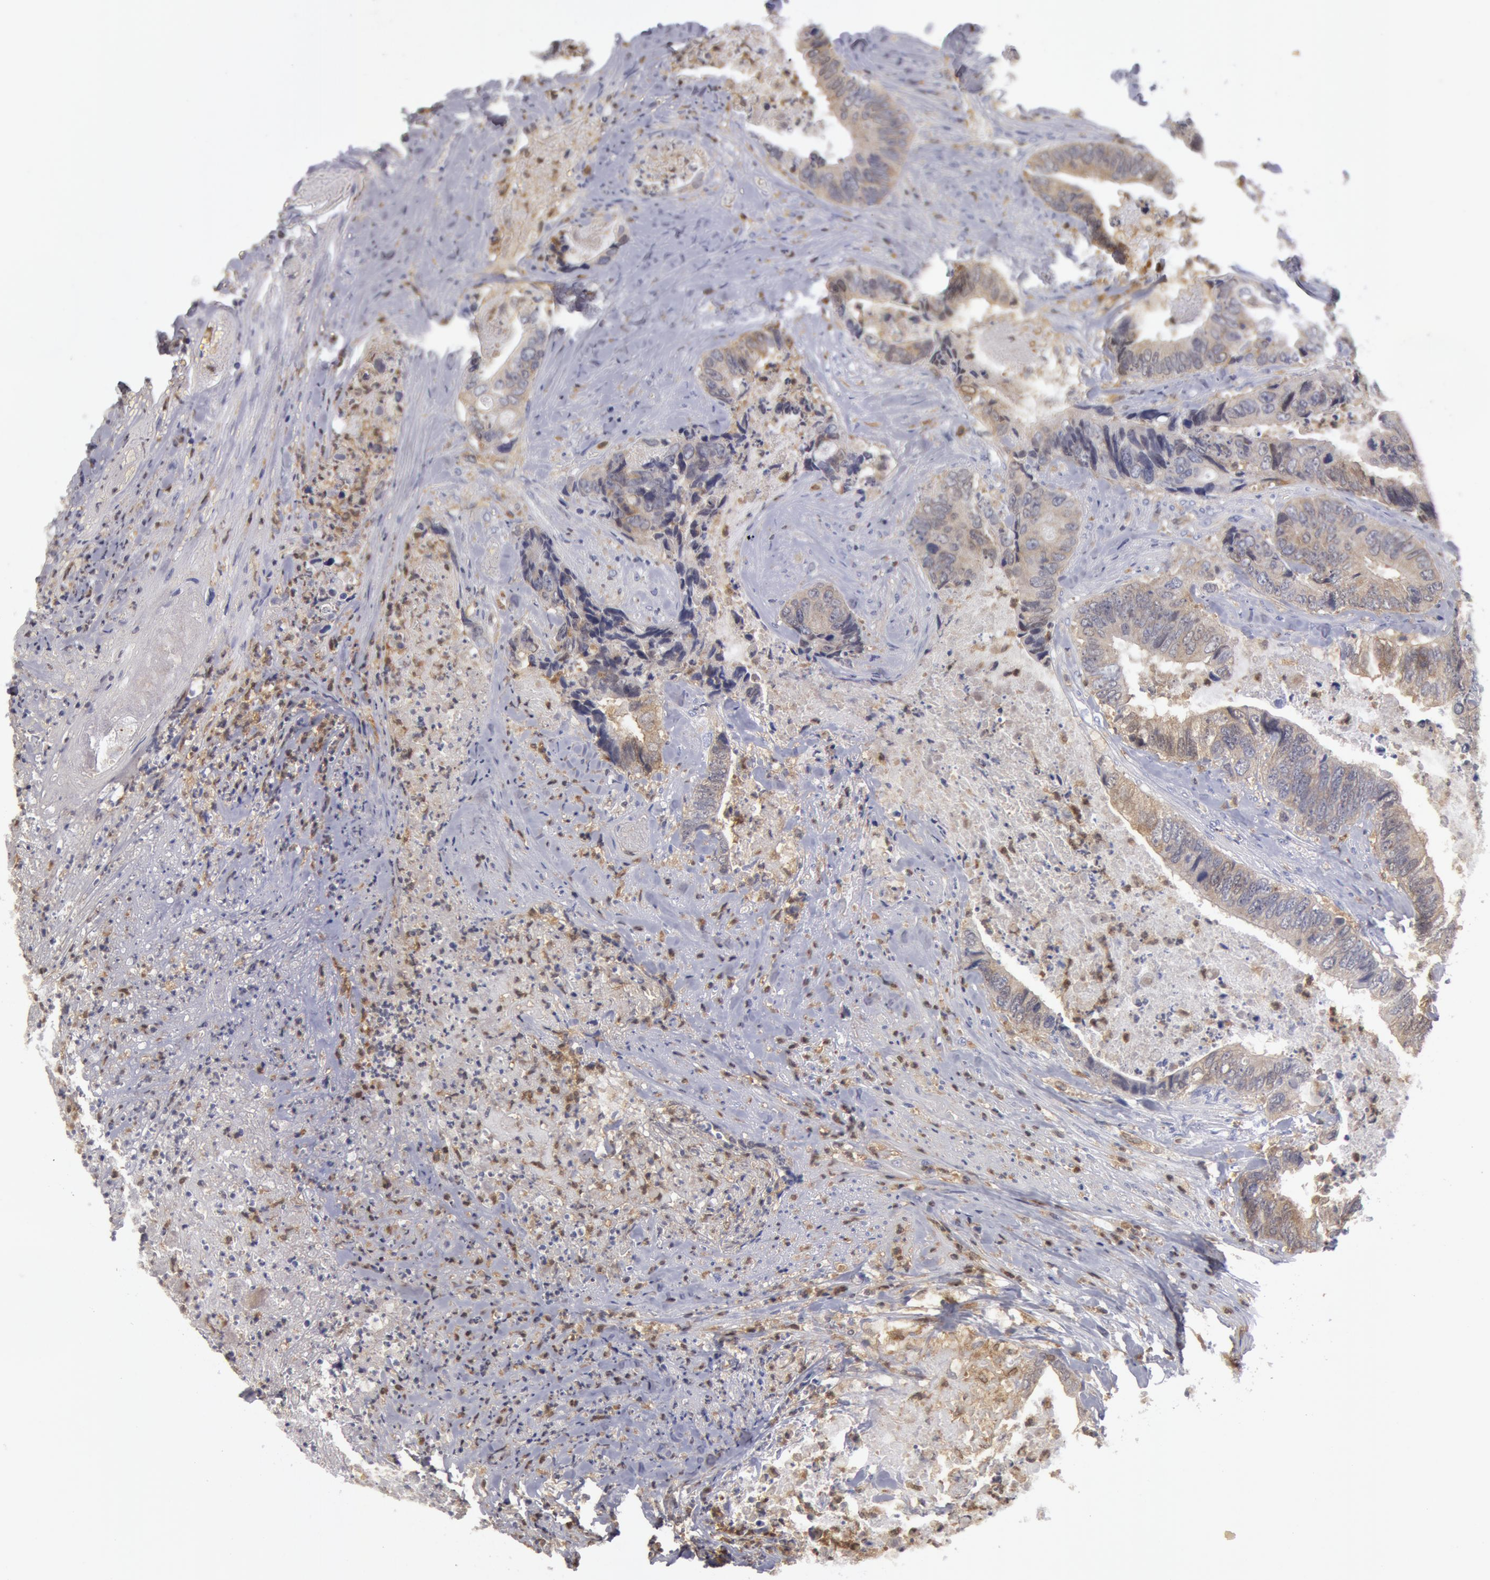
{"staining": {"intensity": "weak", "quantity": ">75%", "location": "cytoplasmic/membranous"}, "tissue": "colorectal cancer", "cell_type": "Tumor cells", "image_type": "cancer", "snomed": [{"axis": "morphology", "description": "Adenocarcinoma, NOS"}, {"axis": "topography", "description": "Rectum"}], "caption": "IHC of human colorectal cancer (adenocarcinoma) reveals low levels of weak cytoplasmic/membranous expression in about >75% of tumor cells.", "gene": "SYK", "patient": {"sex": "female", "age": 65}}